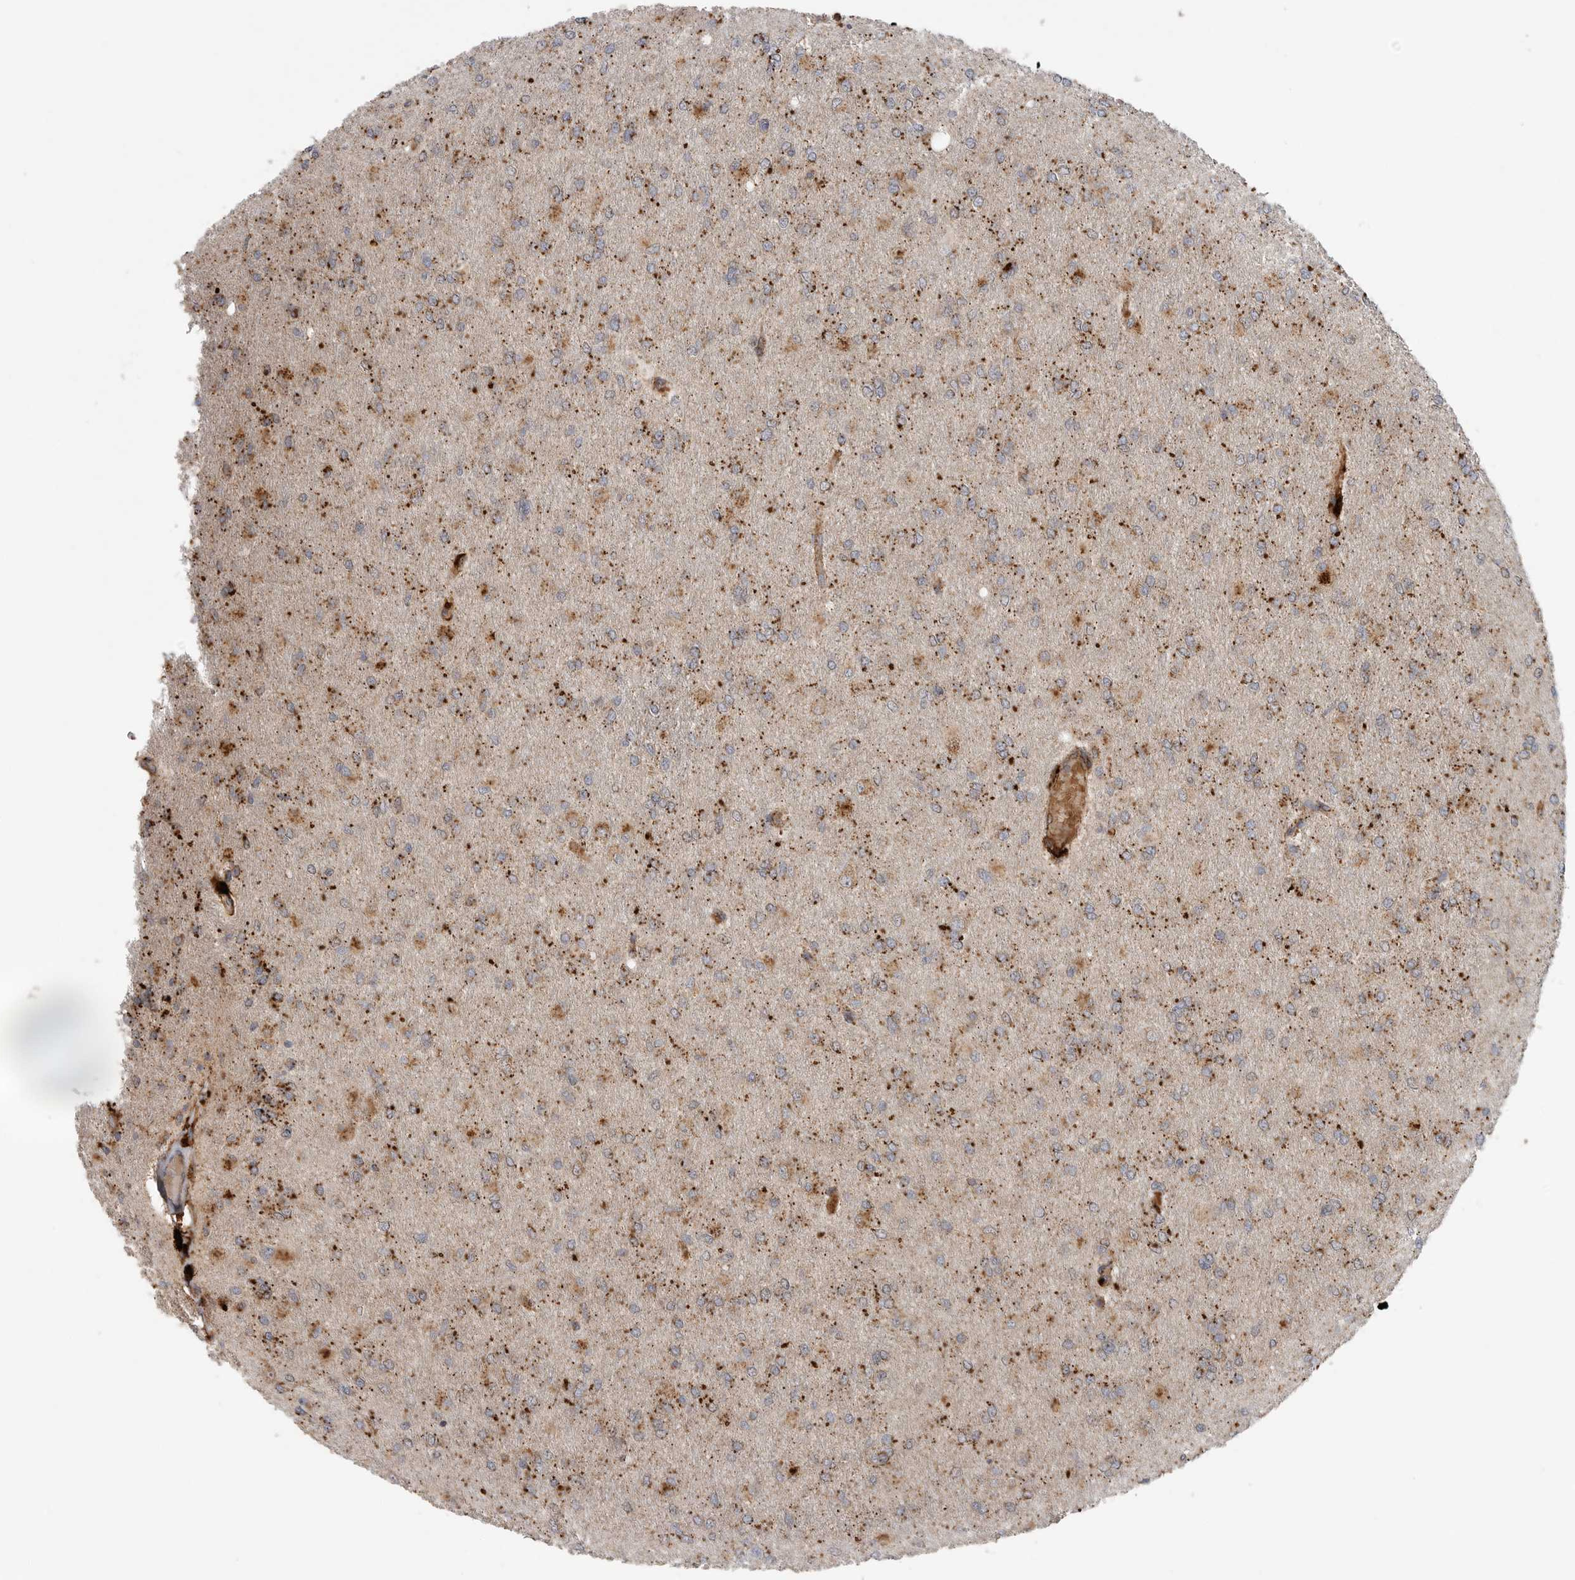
{"staining": {"intensity": "moderate", "quantity": ">75%", "location": "cytoplasmic/membranous"}, "tissue": "glioma", "cell_type": "Tumor cells", "image_type": "cancer", "snomed": [{"axis": "morphology", "description": "Glioma, malignant, High grade"}, {"axis": "topography", "description": "Cerebral cortex"}], "caption": "The micrograph demonstrates immunohistochemical staining of malignant glioma (high-grade). There is moderate cytoplasmic/membranous positivity is appreciated in about >75% of tumor cells.", "gene": "GALNS", "patient": {"sex": "female", "age": 36}}